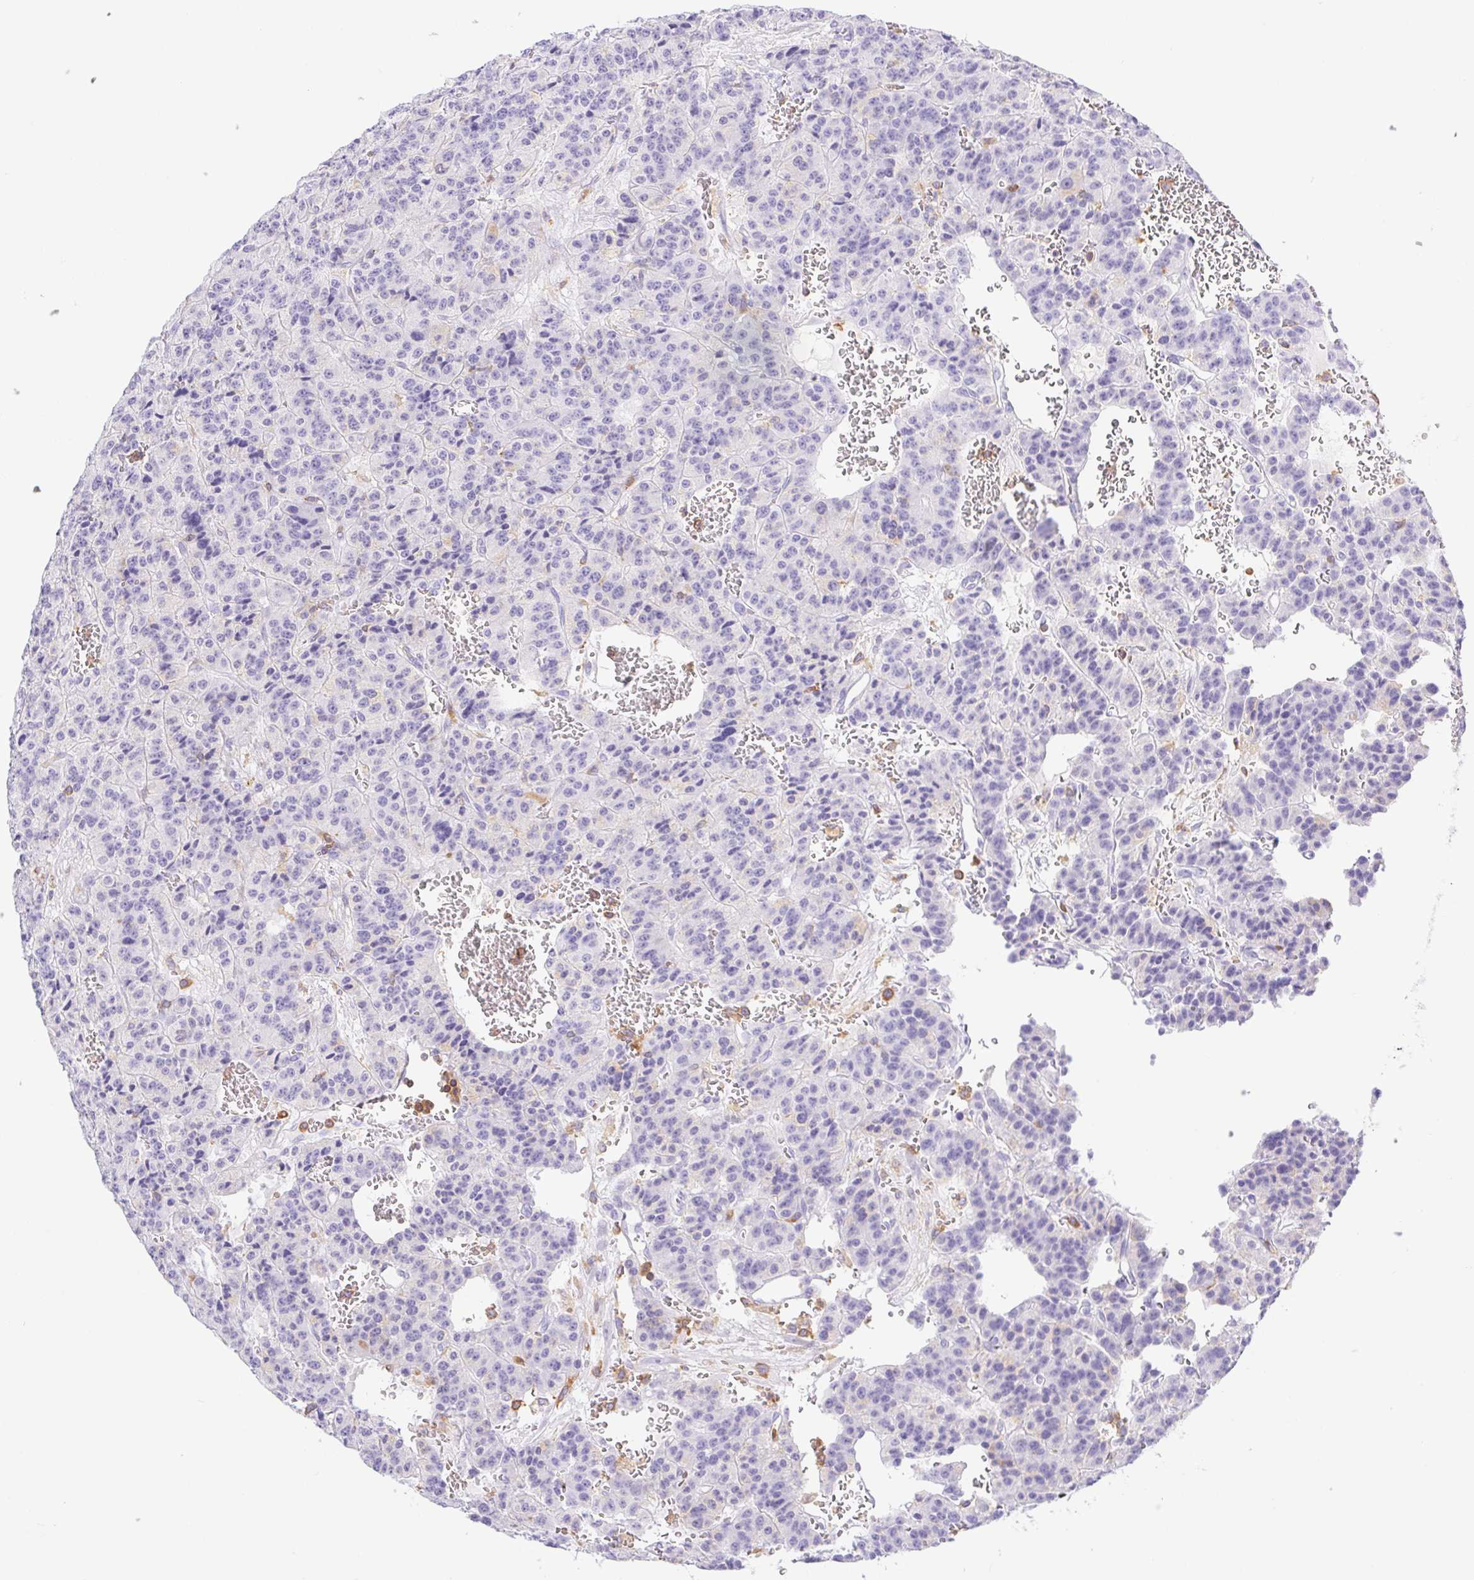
{"staining": {"intensity": "negative", "quantity": "none", "location": "none"}, "tissue": "carcinoid", "cell_type": "Tumor cells", "image_type": "cancer", "snomed": [{"axis": "morphology", "description": "Carcinoid, malignant, NOS"}, {"axis": "topography", "description": "Lung"}], "caption": "DAB (3,3'-diaminobenzidine) immunohistochemical staining of human carcinoid (malignant) displays no significant expression in tumor cells.", "gene": "APBB1IP", "patient": {"sex": "female", "age": 71}}